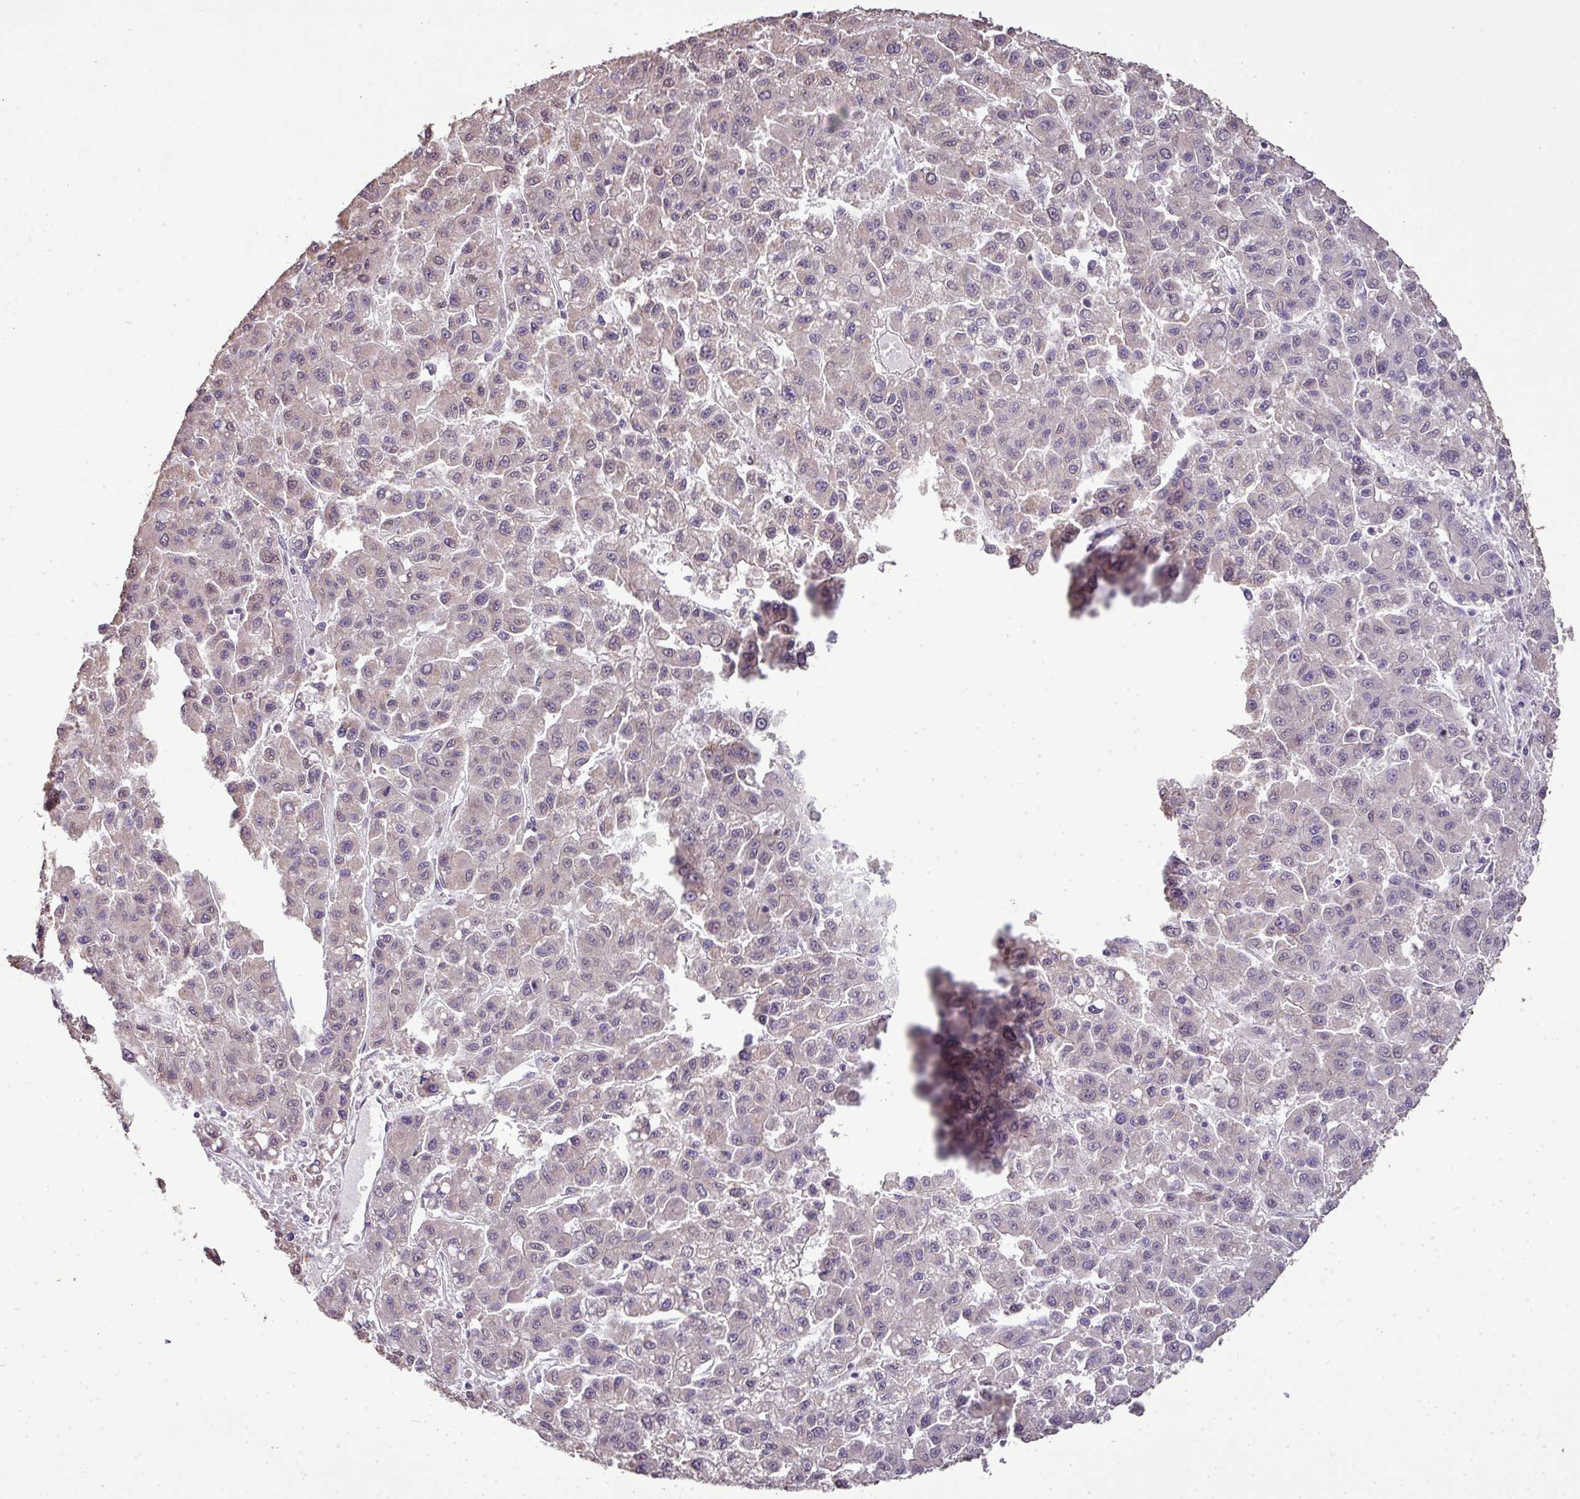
{"staining": {"intensity": "weak", "quantity": "<25%", "location": "cytoplasmic/membranous"}, "tissue": "liver cancer", "cell_type": "Tumor cells", "image_type": "cancer", "snomed": [{"axis": "morphology", "description": "Carcinoma, Hepatocellular, NOS"}, {"axis": "topography", "description": "Liver"}], "caption": "Liver hepatocellular carcinoma stained for a protein using immunohistochemistry (IHC) shows no expression tumor cells.", "gene": "JPH2", "patient": {"sex": "male", "age": 70}}